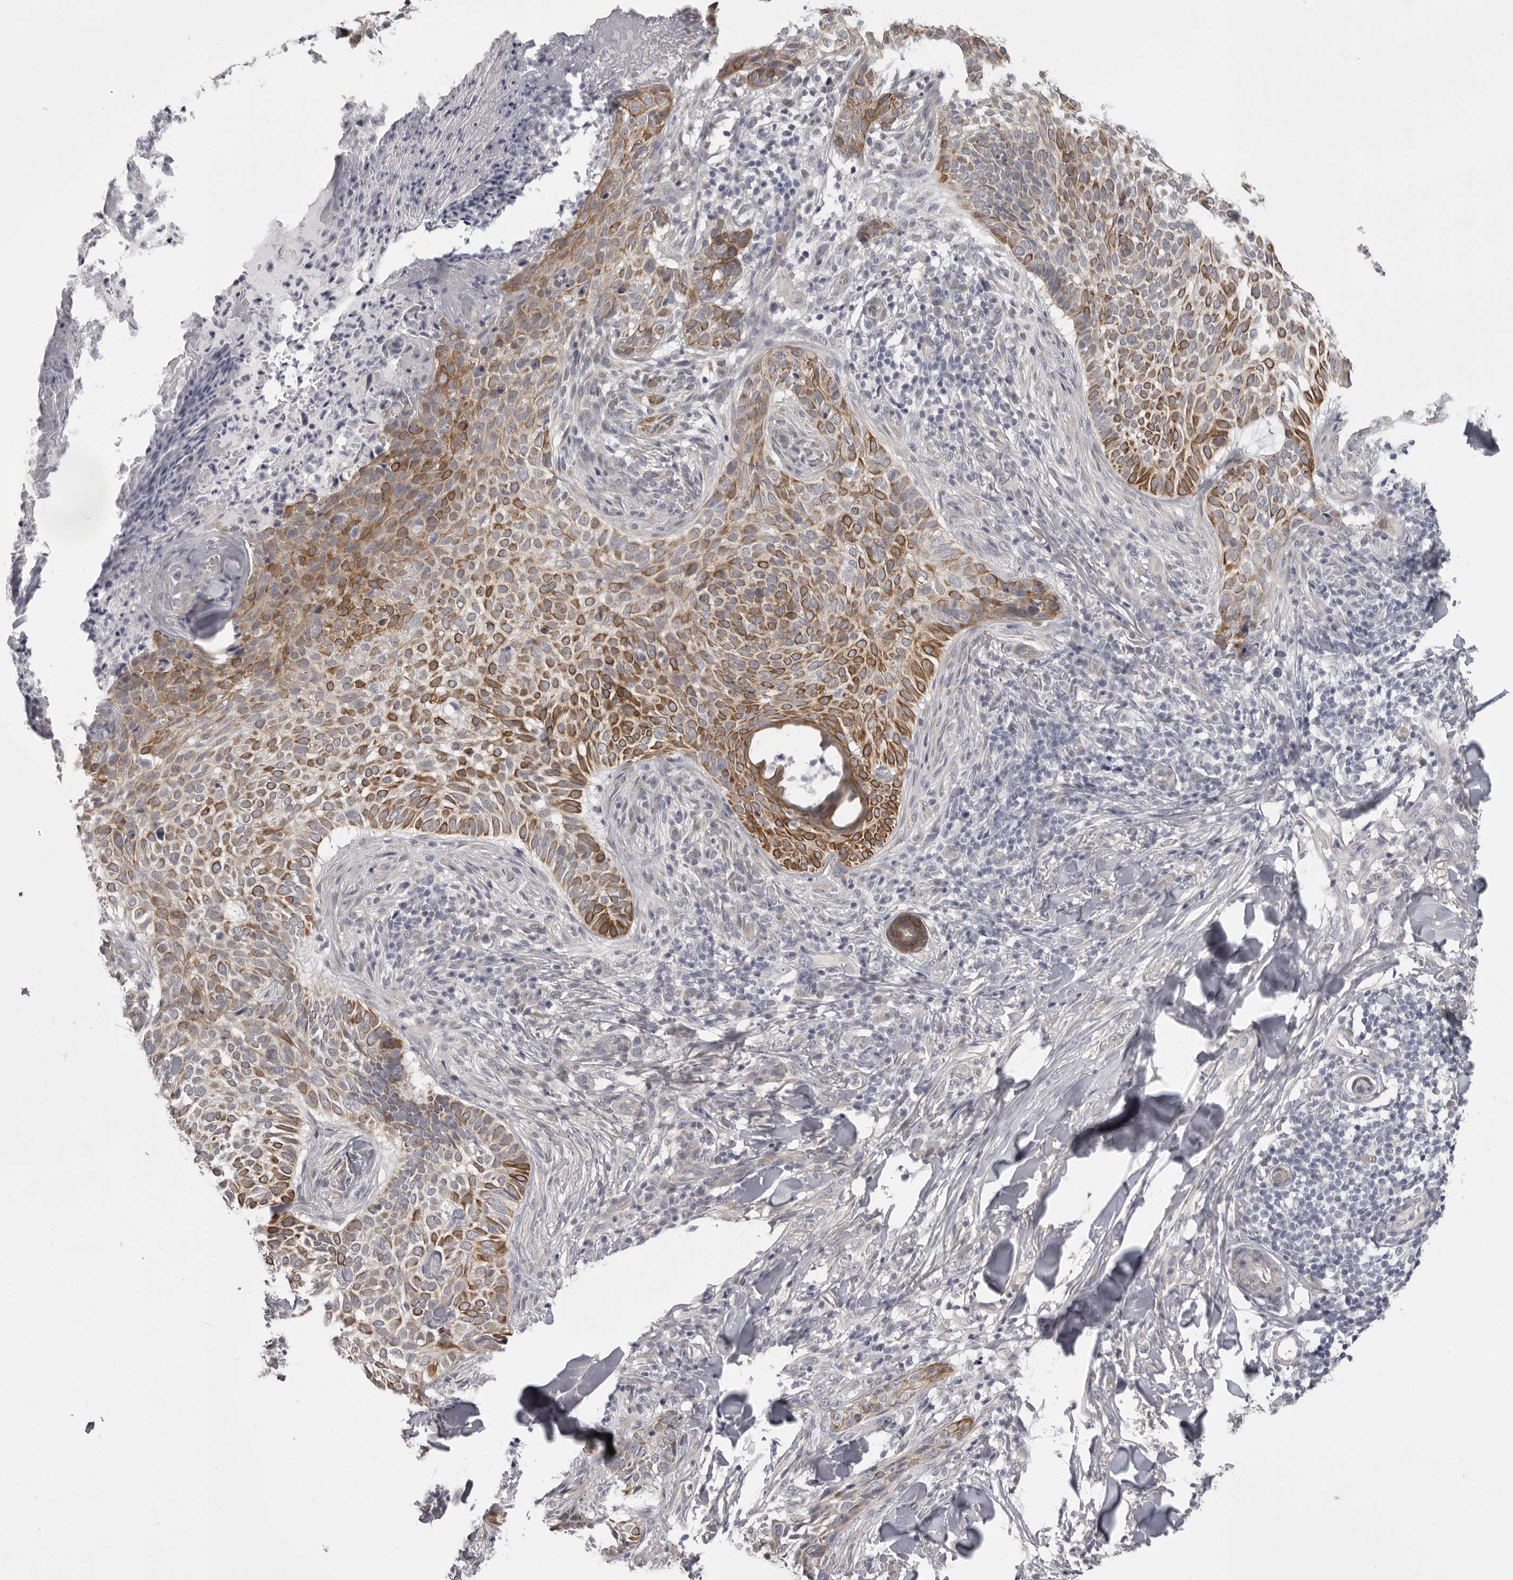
{"staining": {"intensity": "moderate", "quantity": ">75%", "location": "cytoplasmic/membranous"}, "tissue": "skin cancer", "cell_type": "Tumor cells", "image_type": "cancer", "snomed": [{"axis": "morphology", "description": "Normal tissue, NOS"}, {"axis": "morphology", "description": "Basal cell carcinoma"}, {"axis": "topography", "description": "Skin"}], "caption": "Moderate cytoplasmic/membranous expression for a protein is present in approximately >75% of tumor cells of skin basal cell carcinoma using IHC.", "gene": "EPHA10", "patient": {"sex": "male", "age": 67}}